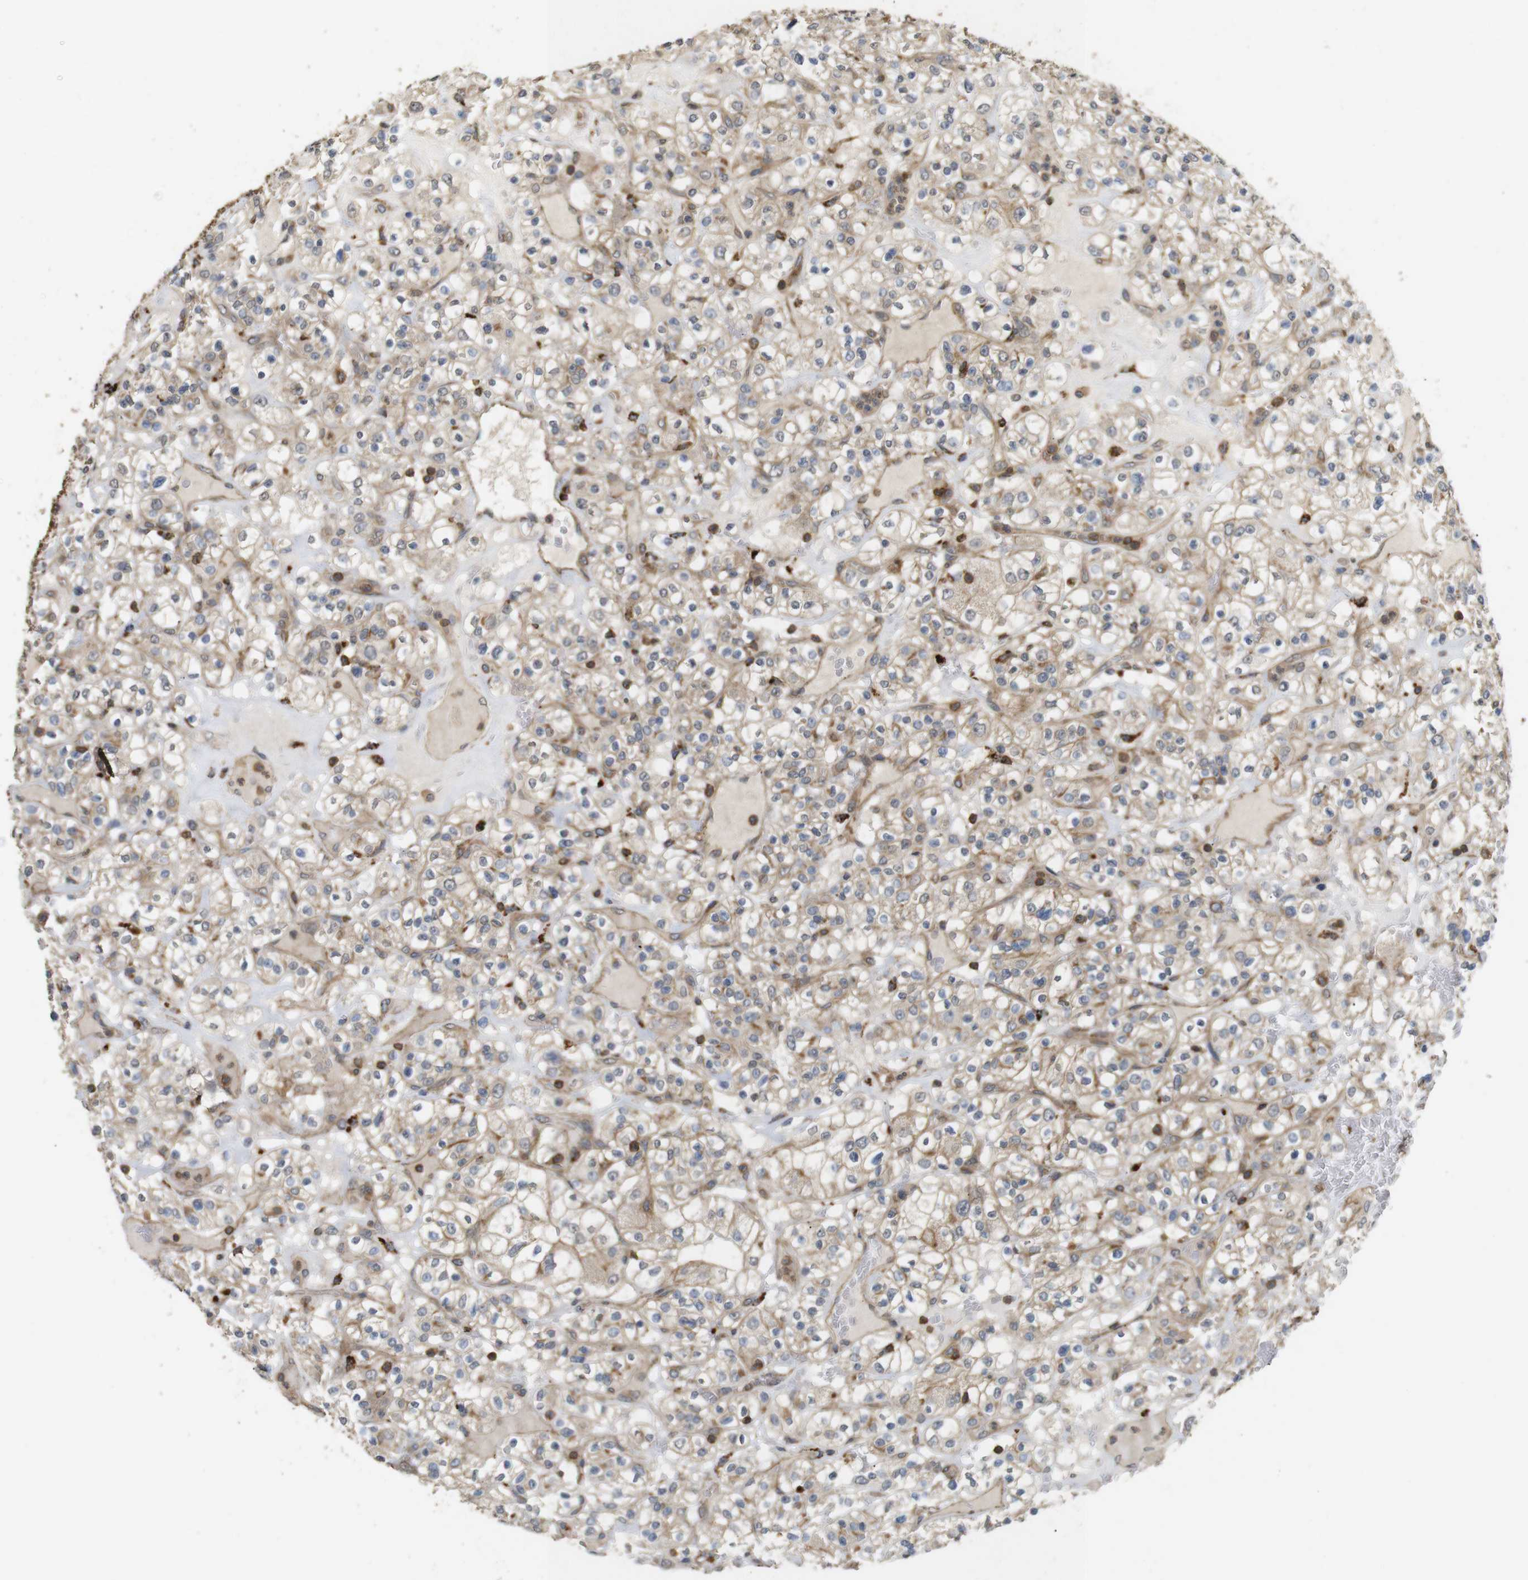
{"staining": {"intensity": "weak", "quantity": ">75%", "location": "cytoplasmic/membranous"}, "tissue": "renal cancer", "cell_type": "Tumor cells", "image_type": "cancer", "snomed": [{"axis": "morphology", "description": "Normal tissue, NOS"}, {"axis": "morphology", "description": "Adenocarcinoma, NOS"}, {"axis": "topography", "description": "Kidney"}], "caption": "Protein staining of renal cancer (adenocarcinoma) tissue demonstrates weak cytoplasmic/membranous staining in about >75% of tumor cells.", "gene": "KSR1", "patient": {"sex": "female", "age": 72}}